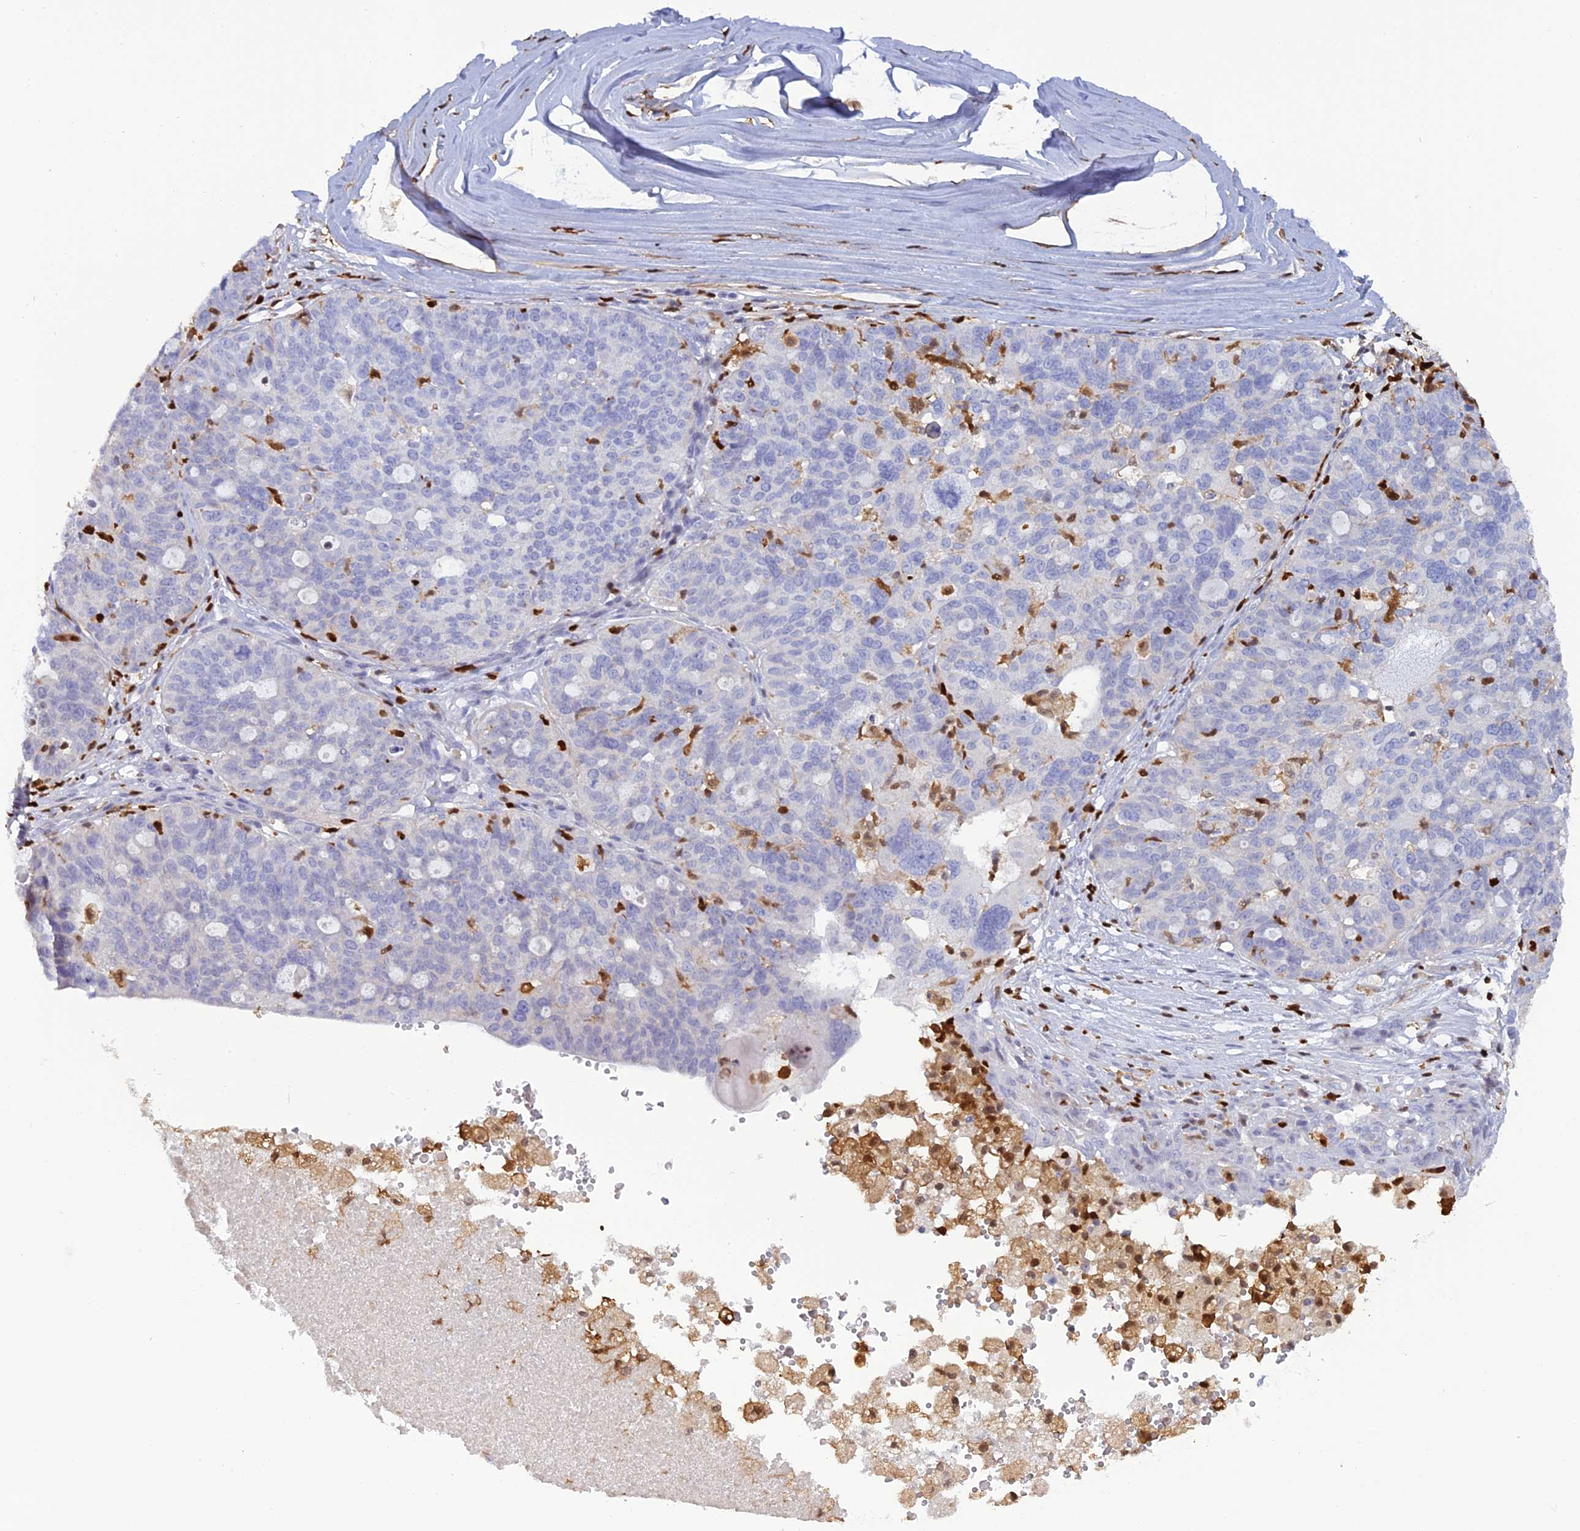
{"staining": {"intensity": "negative", "quantity": "none", "location": "none"}, "tissue": "ovarian cancer", "cell_type": "Tumor cells", "image_type": "cancer", "snomed": [{"axis": "morphology", "description": "Cystadenocarcinoma, serous, NOS"}, {"axis": "topography", "description": "Ovary"}], "caption": "A photomicrograph of ovarian cancer (serous cystadenocarcinoma) stained for a protein shows no brown staining in tumor cells.", "gene": "PGBD4", "patient": {"sex": "female", "age": 59}}